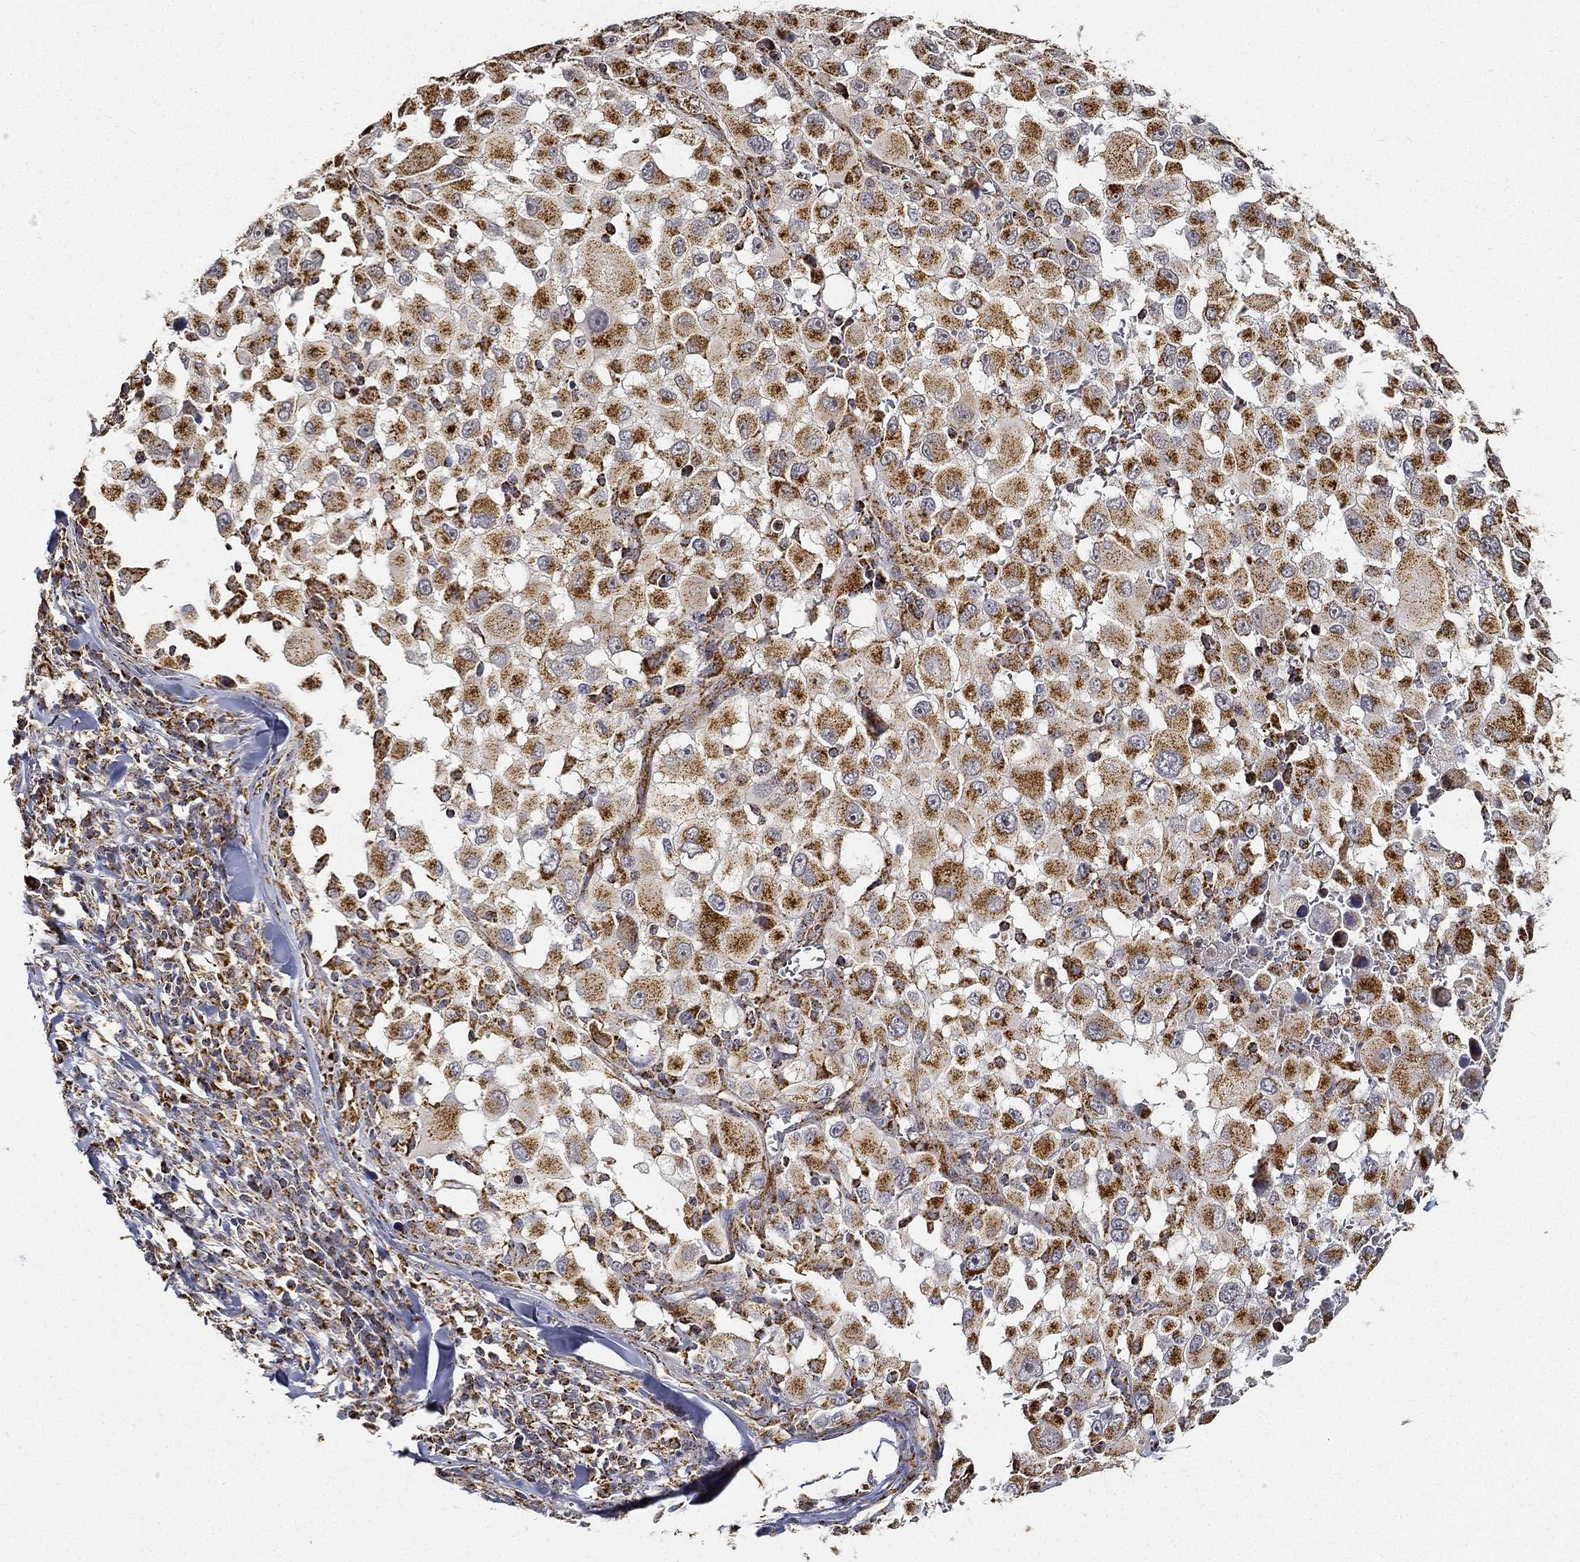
{"staining": {"intensity": "moderate", "quantity": ">75%", "location": "cytoplasmic/membranous"}, "tissue": "melanoma", "cell_type": "Tumor cells", "image_type": "cancer", "snomed": [{"axis": "morphology", "description": "Malignant melanoma, Metastatic site"}, {"axis": "topography", "description": "Lymph node"}], "caption": "Moderate cytoplasmic/membranous expression for a protein is identified in approximately >75% of tumor cells of melanoma using IHC.", "gene": "NDUFAB1", "patient": {"sex": "male", "age": 50}}